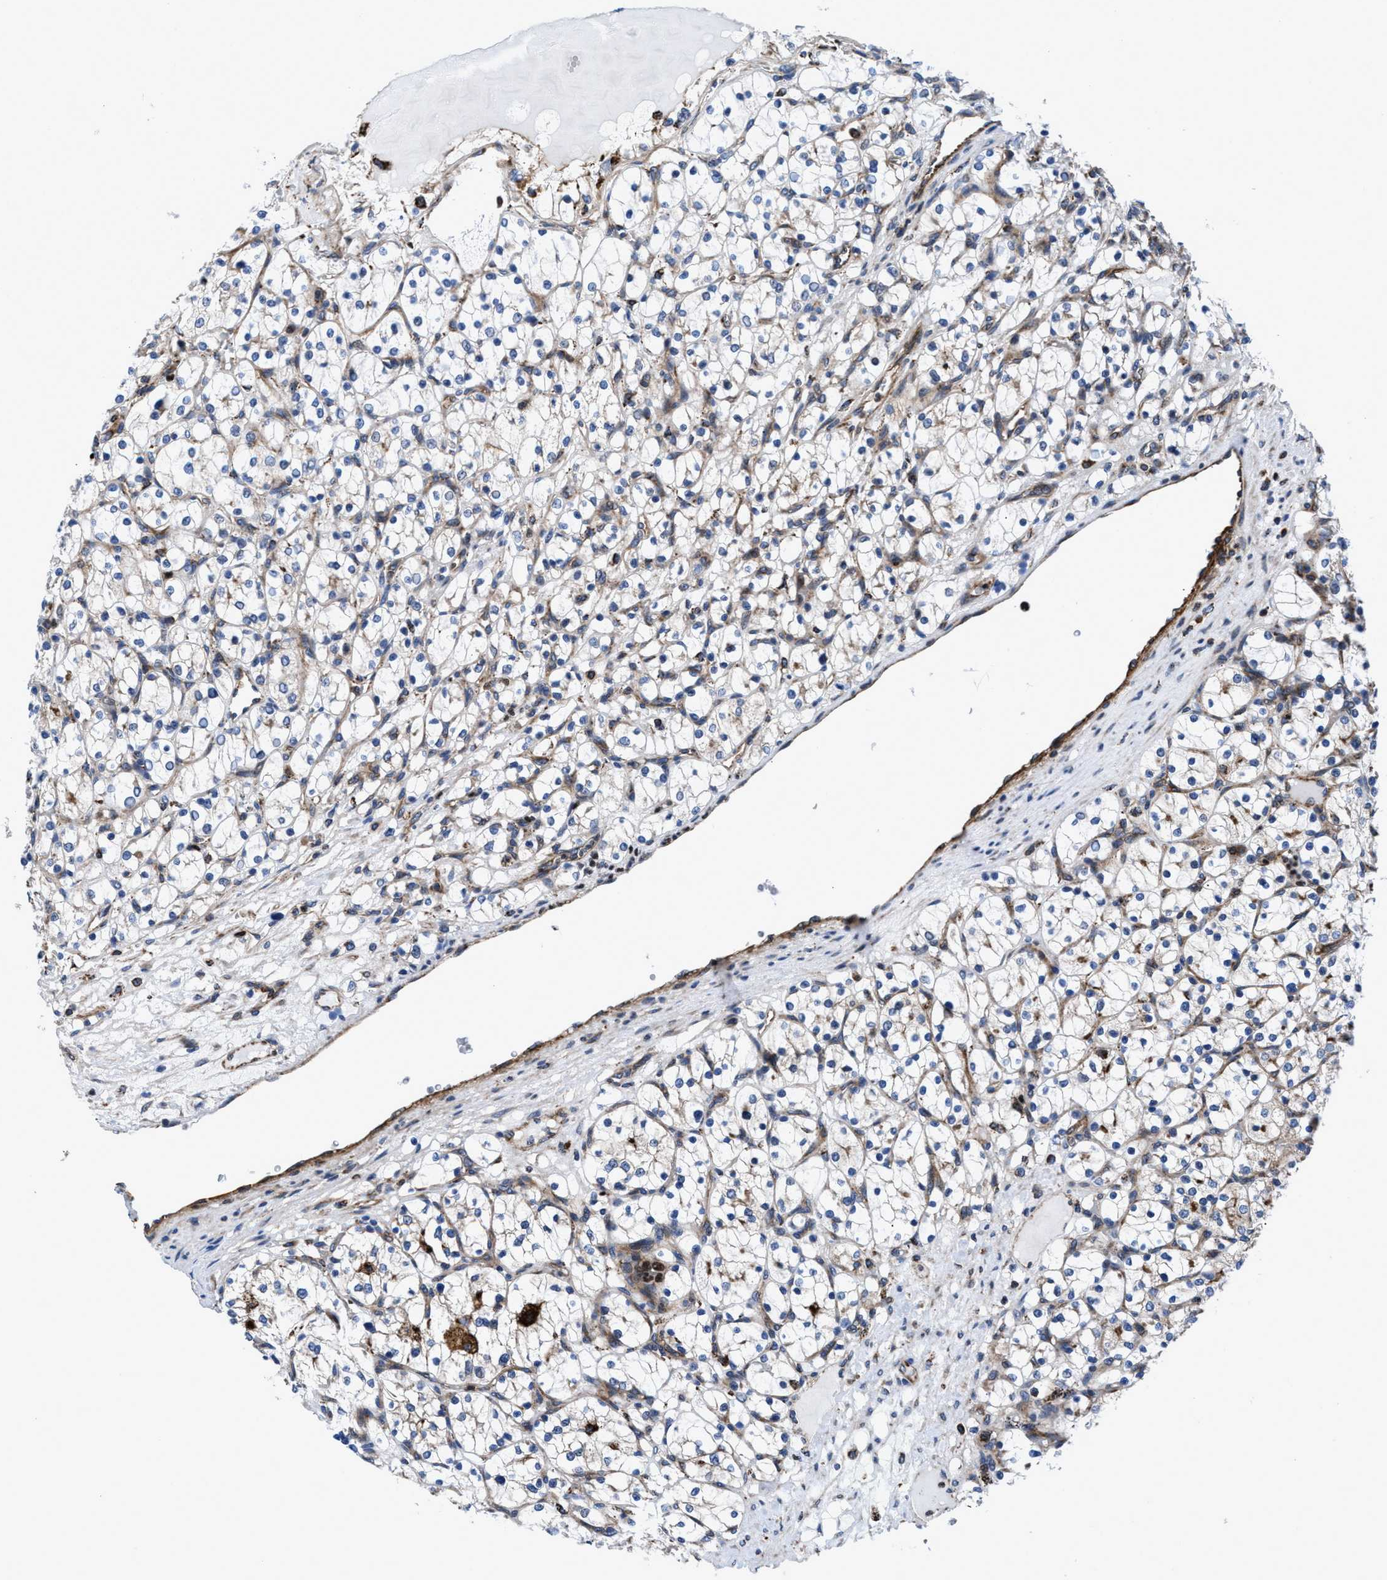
{"staining": {"intensity": "weak", "quantity": "<25%", "location": "cytoplasmic/membranous"}, "tissue": "renal cancer", "cell_type": "Tumor cells", "image_type": "cancer", "snomed": [{"axis": "morphology", "description": "Adenocarcinoma, NOS"}, {"axis": "topography", "description": "Kidney"}], "caption": "This is an immunohistochemistry photomicrograph of human renal adenocarcinoma. There is no staining in tumor cells.", "gene": "PRR15L", "patient": {"sex": "female", "age": 69}}